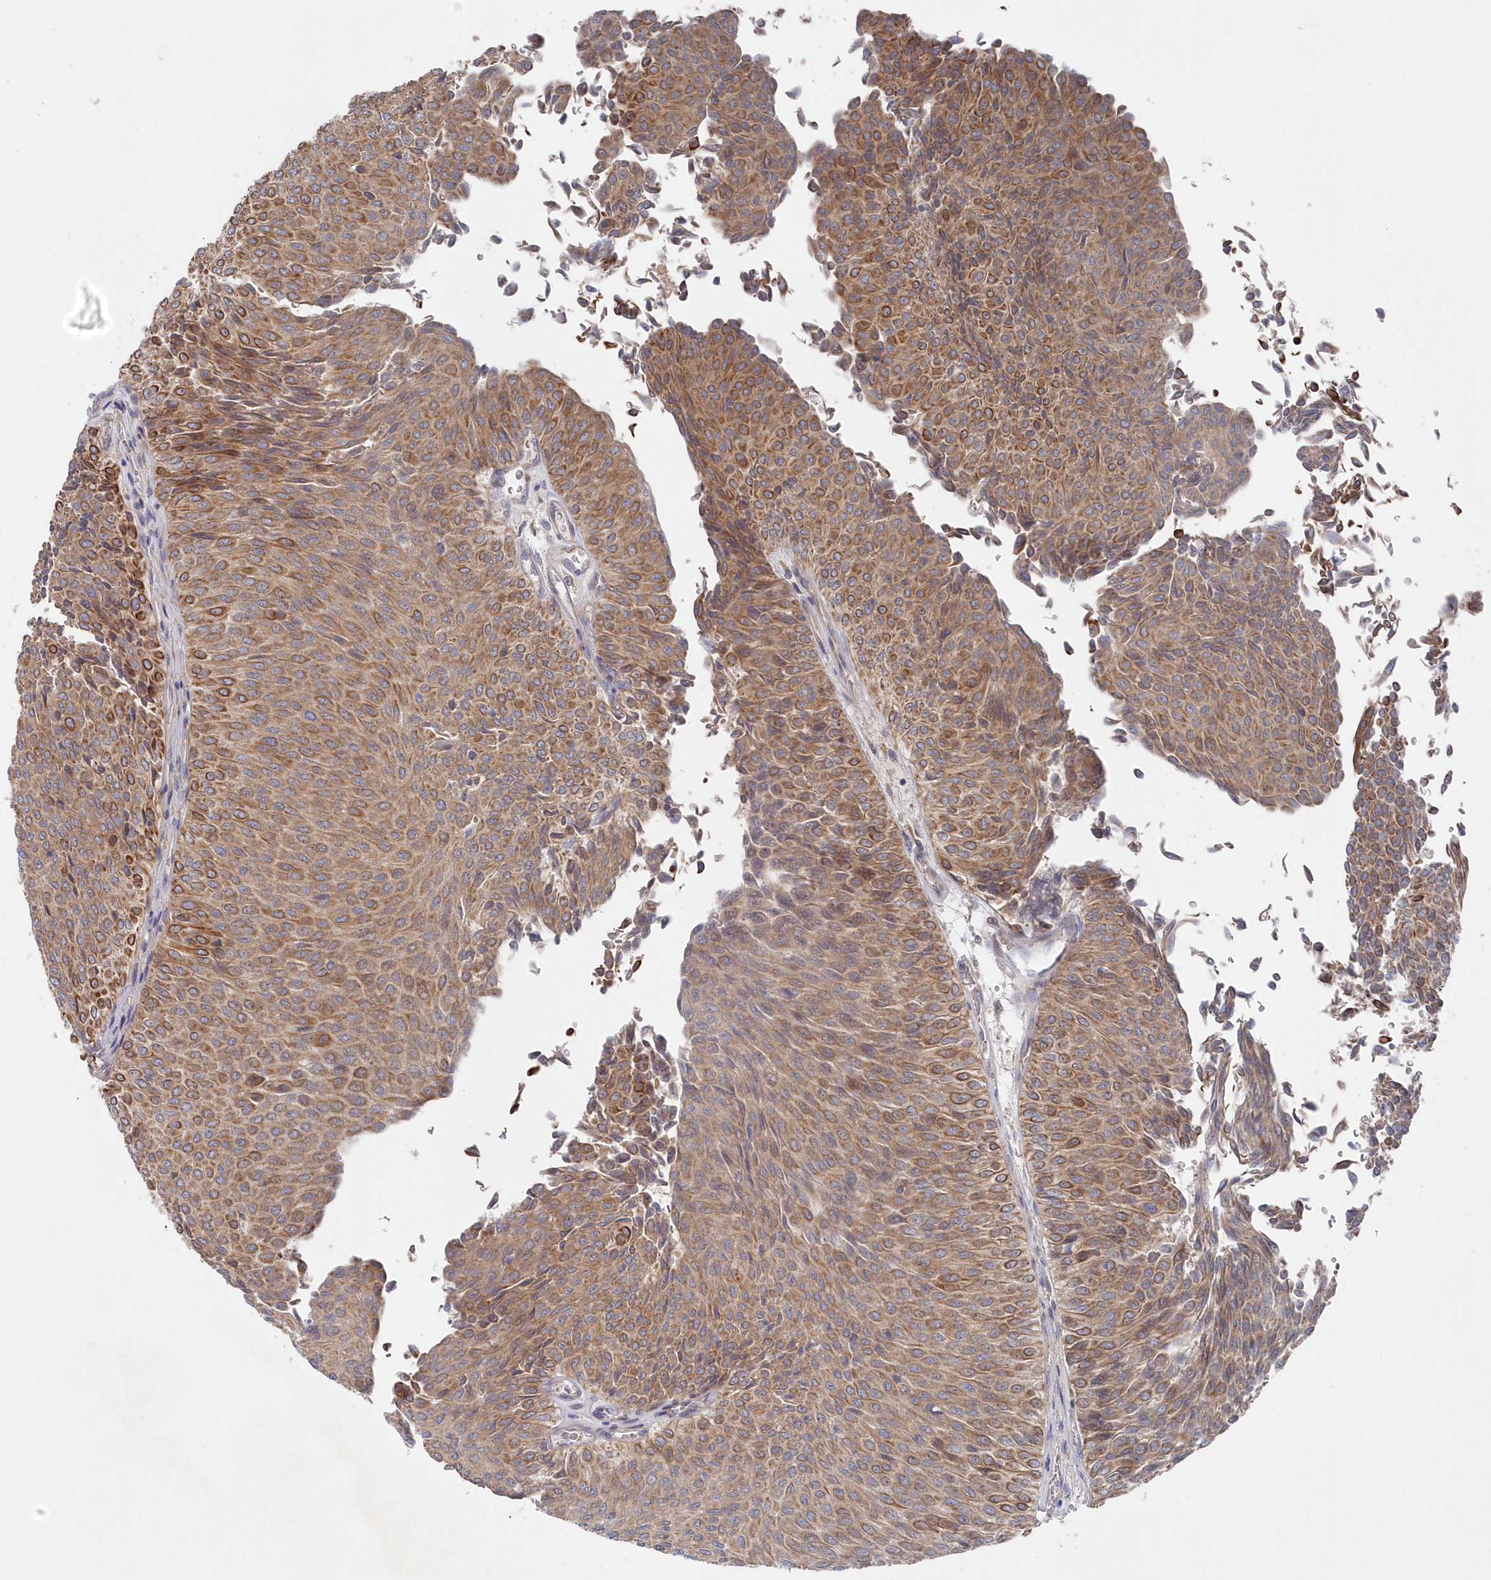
{"staining": {"intensity": "moderate", "quantity": ">75%", "location": "cytoplasmic/membranous"}, "tissue": "urothelial cancer", "cell_type": "Tumor cells", "image_type": "cancer", "snomed": [{"axis": "morphology", "description": "Urothelial carcinoma, Low grade"}, {"axis": "topography", "description": "Urinary bladder"}], "caption": "Urothelial carcinoma (low-grade) stained with a protein marker exhibits moderate staining in tumor cells.", "gene": "KIAA1586", "patient": {"sex": "male", "age": 78}}